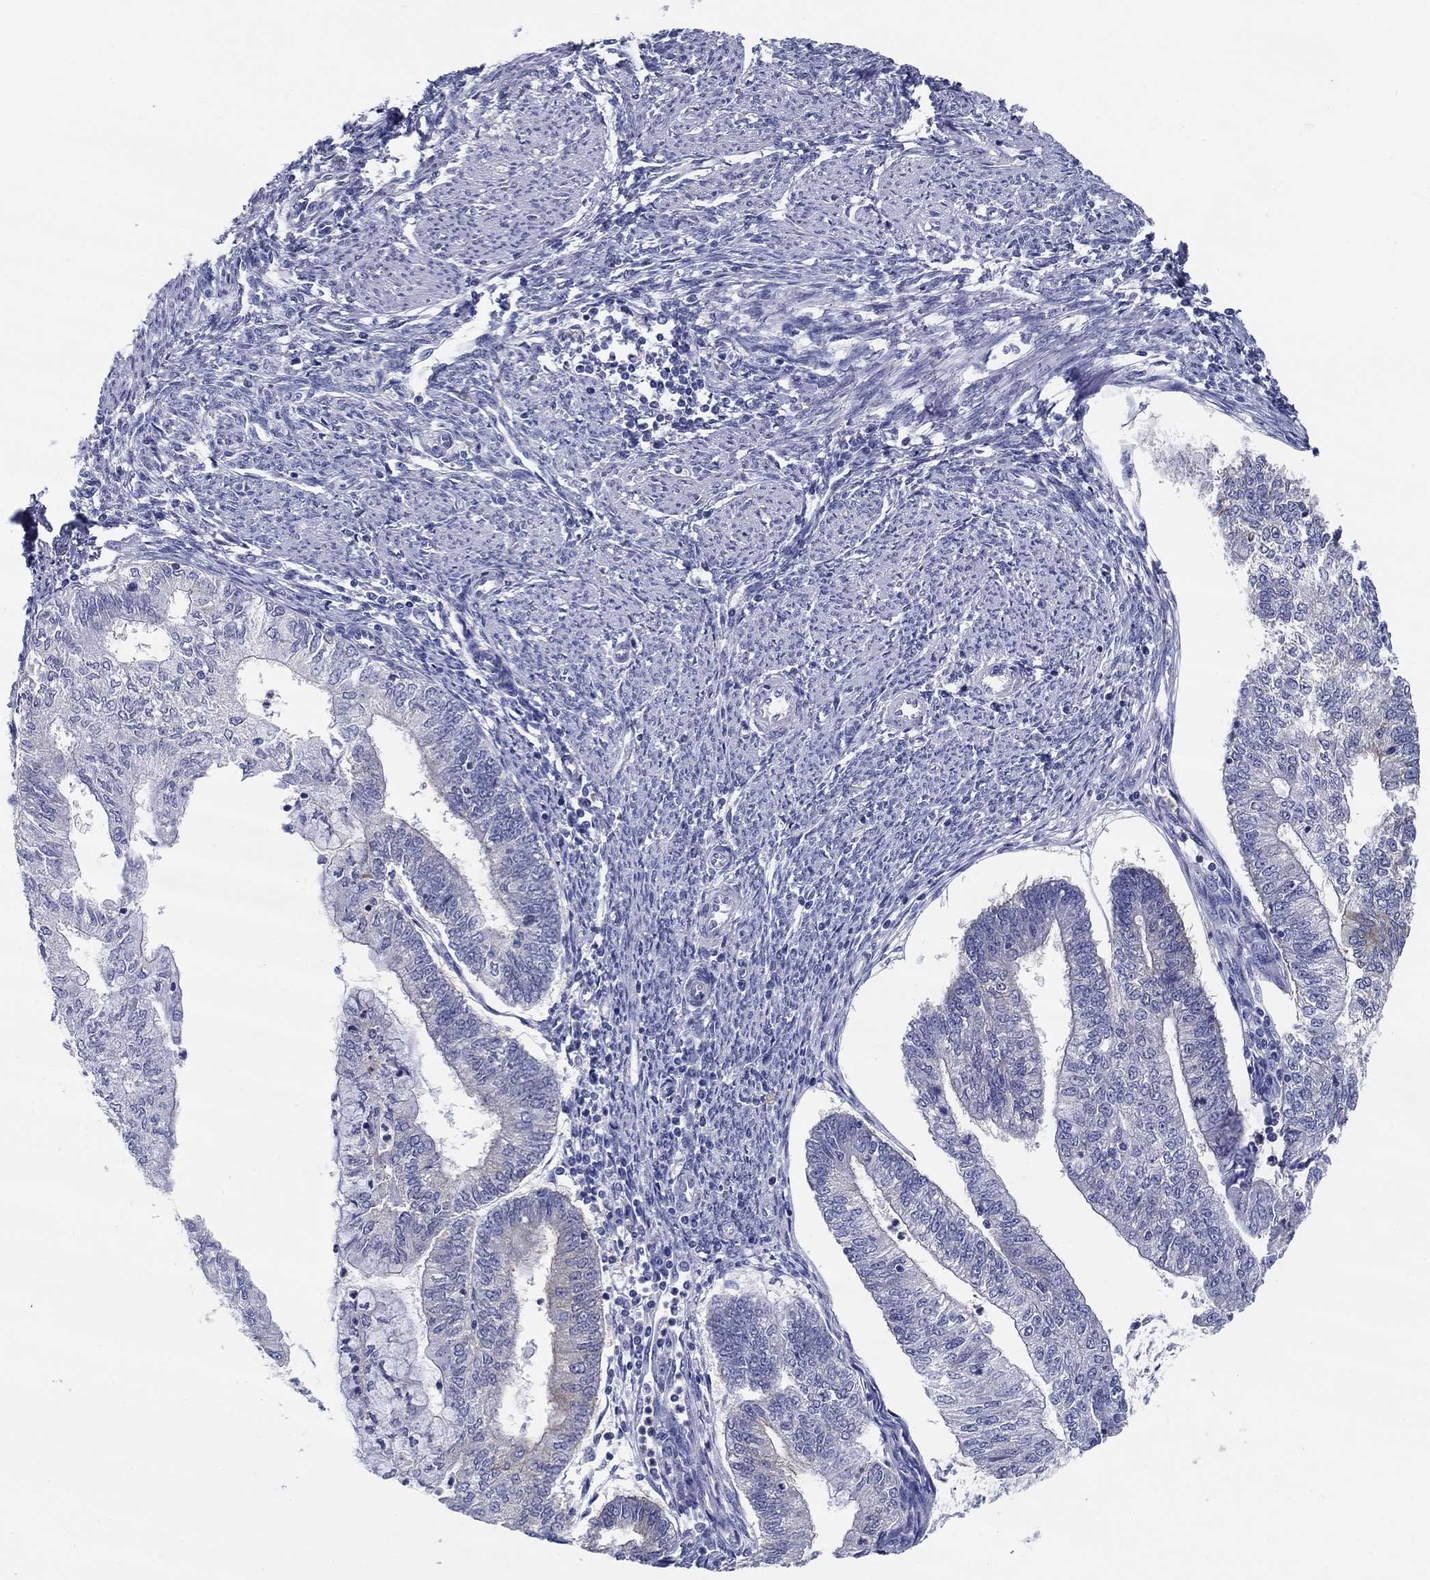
{"staining": {"intensity": "negative", "quantity": "none", "location": "none"}, "tissue": "endometrial cancer", "cell_type": "Tumor cells", "image_type": "cancer", "snomed": [{"axis": "morphology", "description": "Adenocarcinoma, NOS"}, {"axis": "topography", "description": "Endometrium"}], "caption": "Immunohistochemical staining of endometrial adenocarcinoma displays no significant expression in tumor cells.", "gene": "RAP1GAP", "patient": {"sex": "female", "age": 59}}